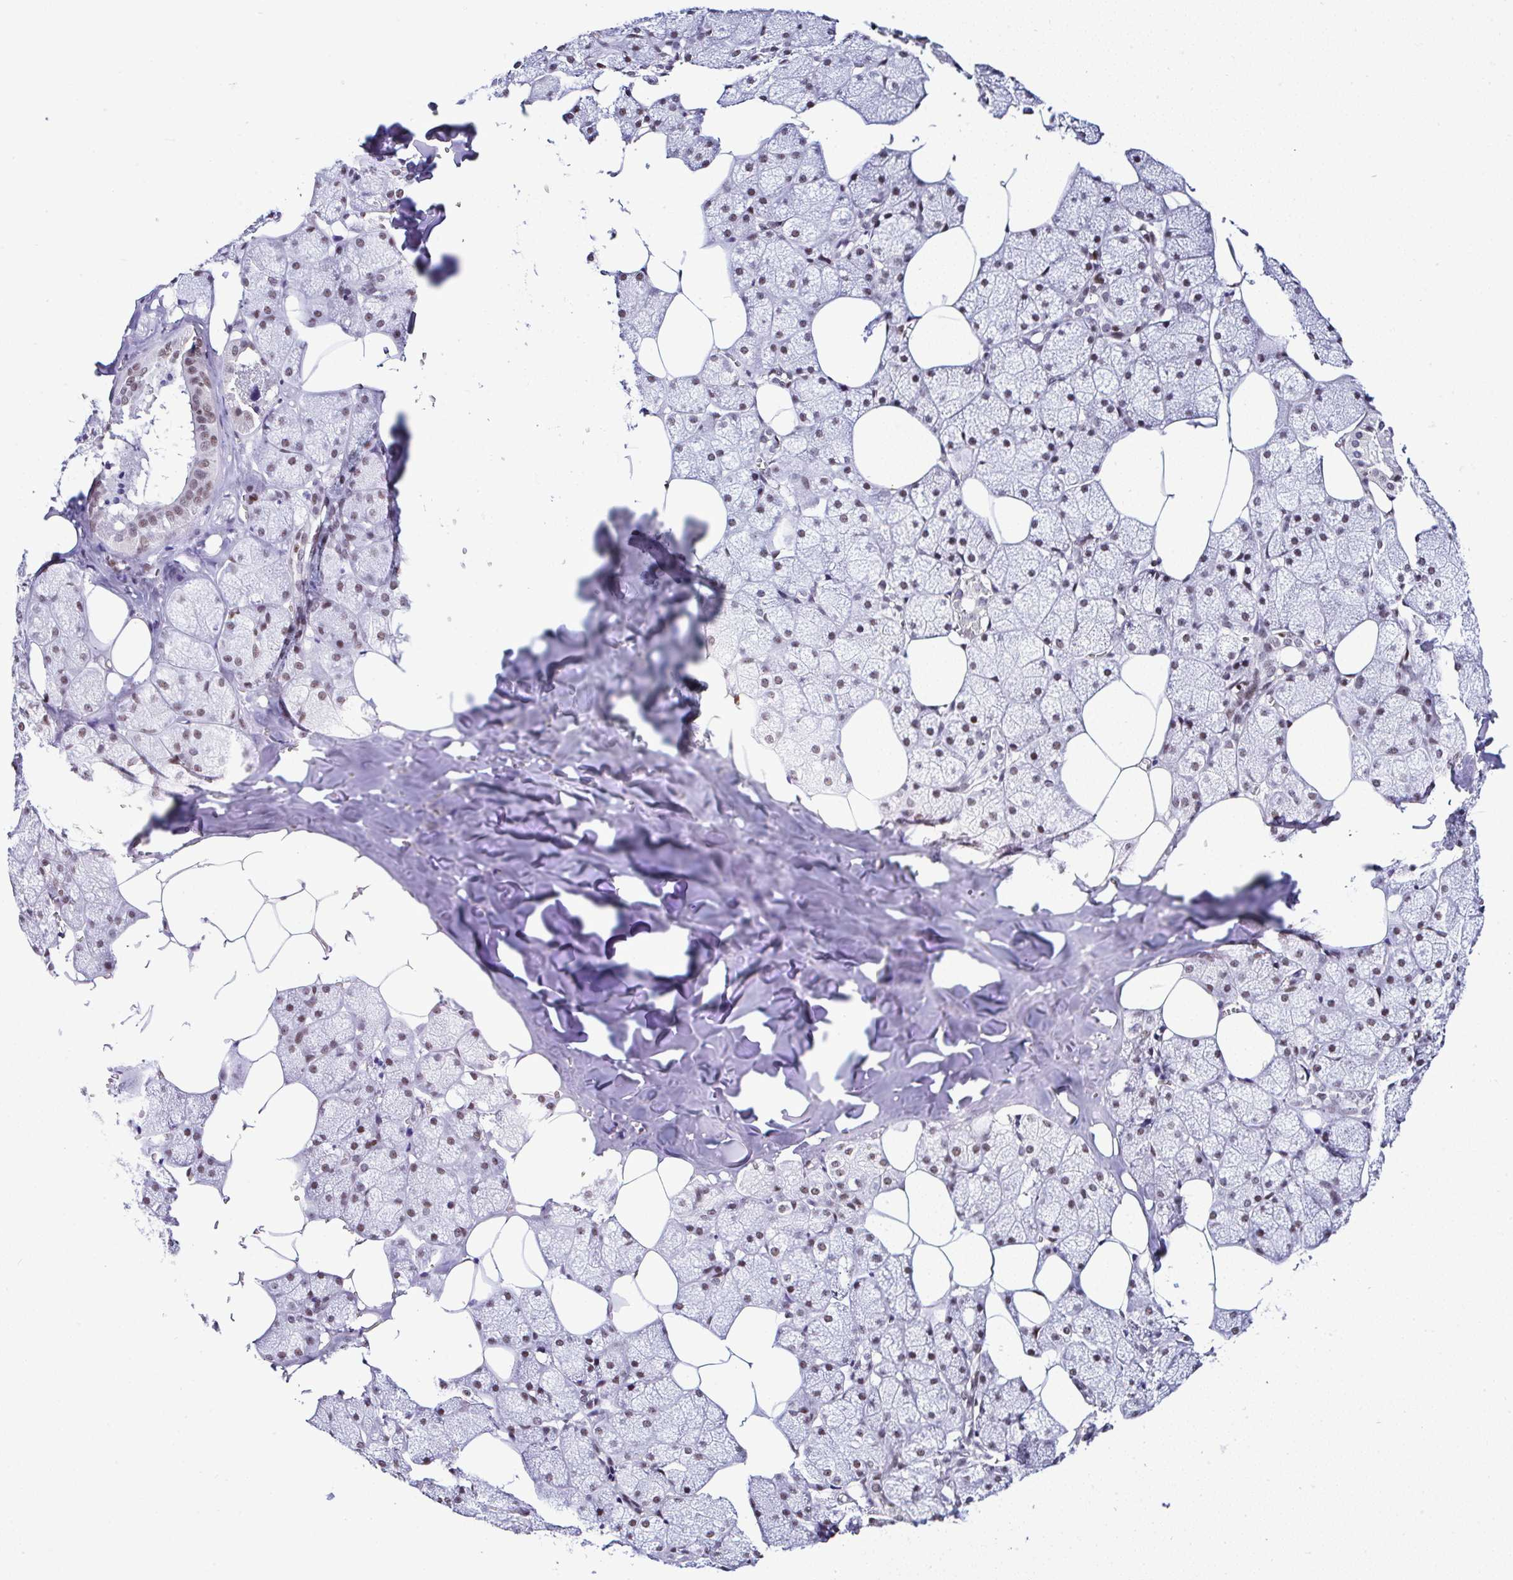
{"staining": {"intensity": "moderate", "quantity": ">75%", "location": "nuclear"}, "tissue": "salivary gland", "cell_type": "Glandular cells", "image_type": "normal", "snomed": [{"axis": "morphology", "description": "Normal tissue, NOS"}, {"axis": "topography", "description": "Salivary gland"}, {"axis": "topography", "description": "Peripheral nerve tissue"}], "caption": "A high-resolution histopathology image shows IHC staining of benign salivary gland, which reveals moderate nuclear staining in approximately >75% of glandular cells.", "gene": "DR1", "patient": {"sex": "male", "age": 38}}